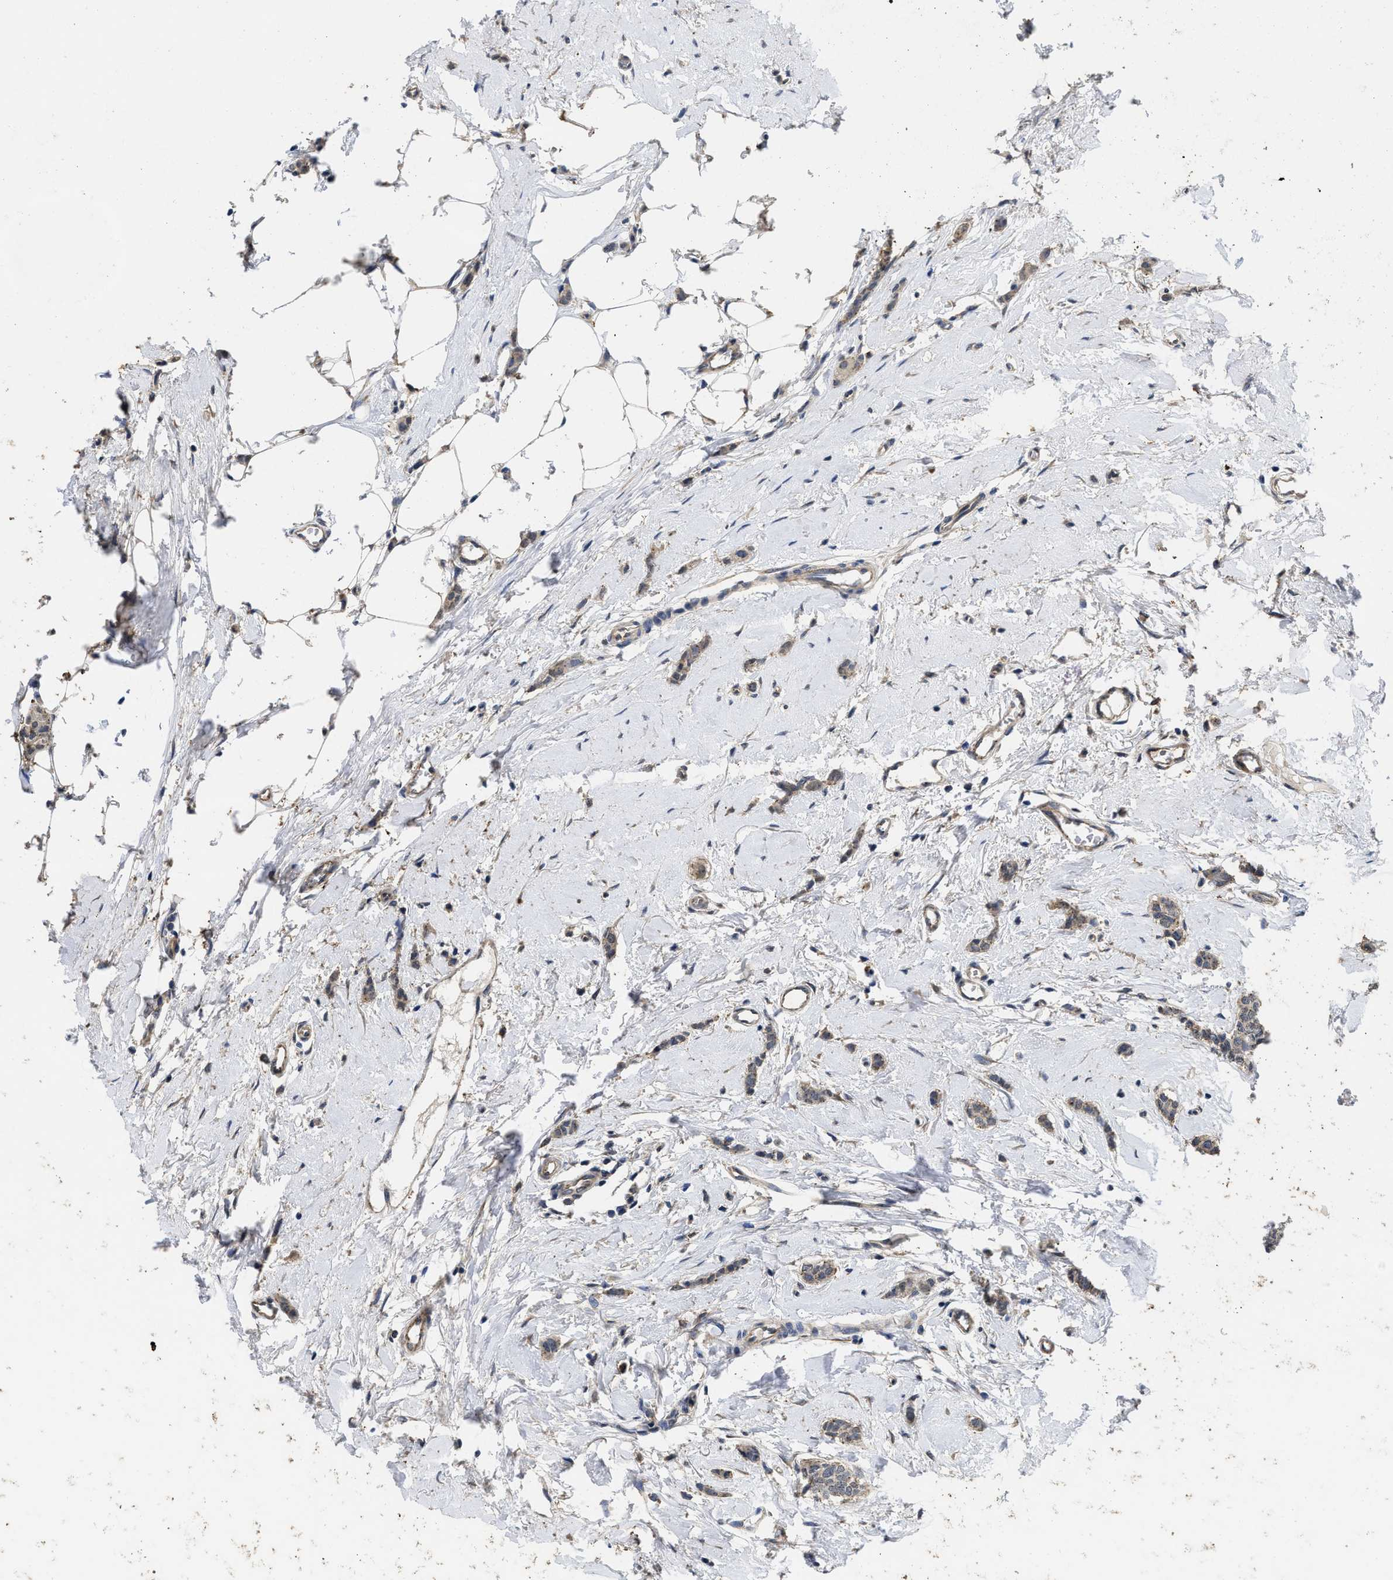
{"staining": {"intensity": "weak", "quantity": ">75%", "location": "cytoplasmic/membranous"}, "tissue": "breast cancer", "cell_type": "Tumor cells", "image_type": "cancer", "snomed": [{"axis": "morphology", "description": "Lobular carcinoma"}, {"axis": "topography", "description": "Skin"}, {"axis": "topography", "description": "Breast"}], "caption": "High-power microscopy captured an immunohistochemistry micrograph of breast lobular carcinoma, revealing weak cytoplasmic/membranous staining in about >75% of tumor cells.", "gene": "PKD2", "patient": {"sex": "female", "age": 46}}